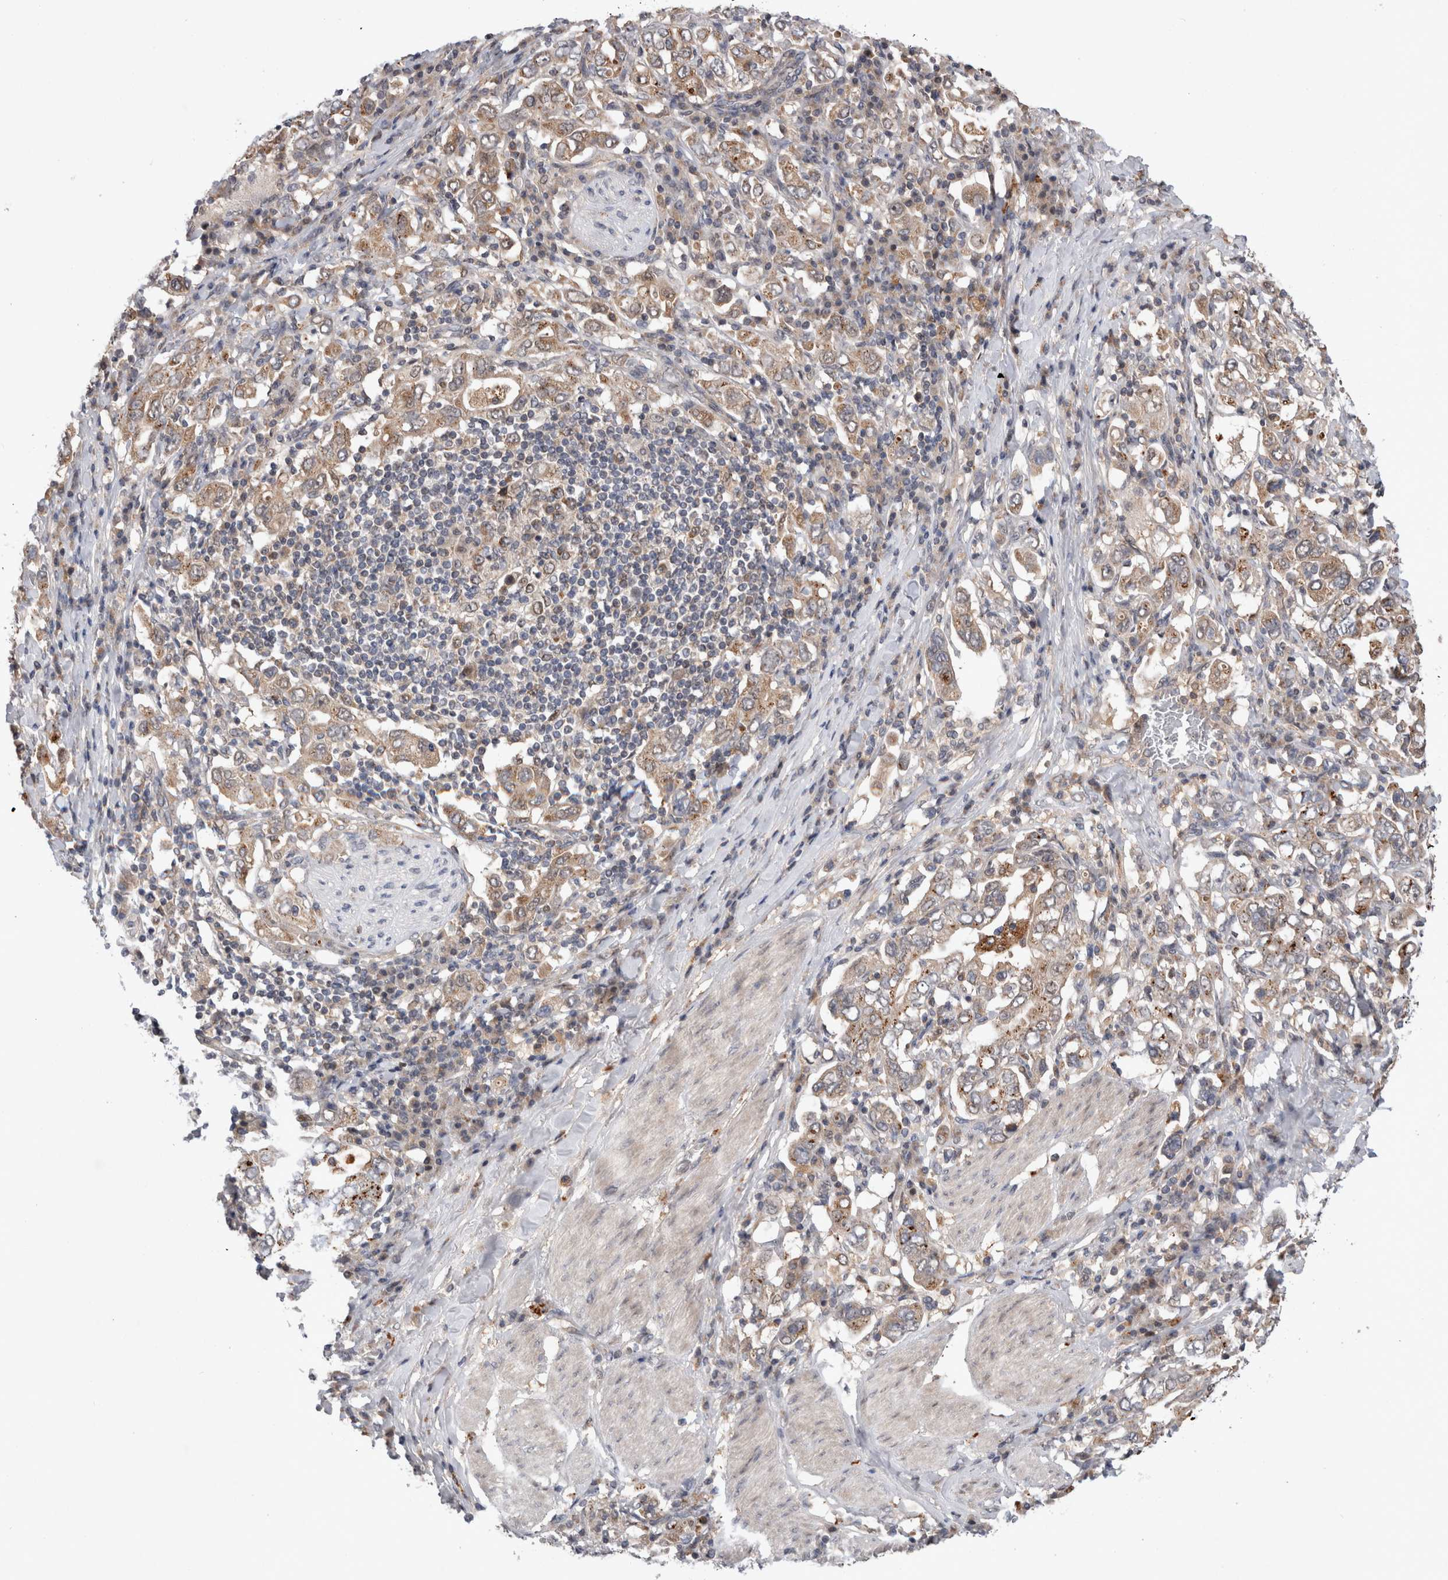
{"staining": {"intensity": "weak", "quantity": ">75%", "location": "cytoplasmic/membranous"}, "tissue": "stomach cancer", "cell_type": "Tumor cells", "image_type": "cancer", "snomed": [{"axis": "morphology", "description": "Adenocarcinoma, NOS"}, {"axis": "topography", "description": "Stomach, upper"}], "caption": "The photomicrograph exhibits a brown stain indicating the presence of a protein in the cytoplasmic/membranous of tumor cells in stomach adenocarcinoma.", "gene": "MRPL37", "patient": {"sex": "male", "age": 62}}